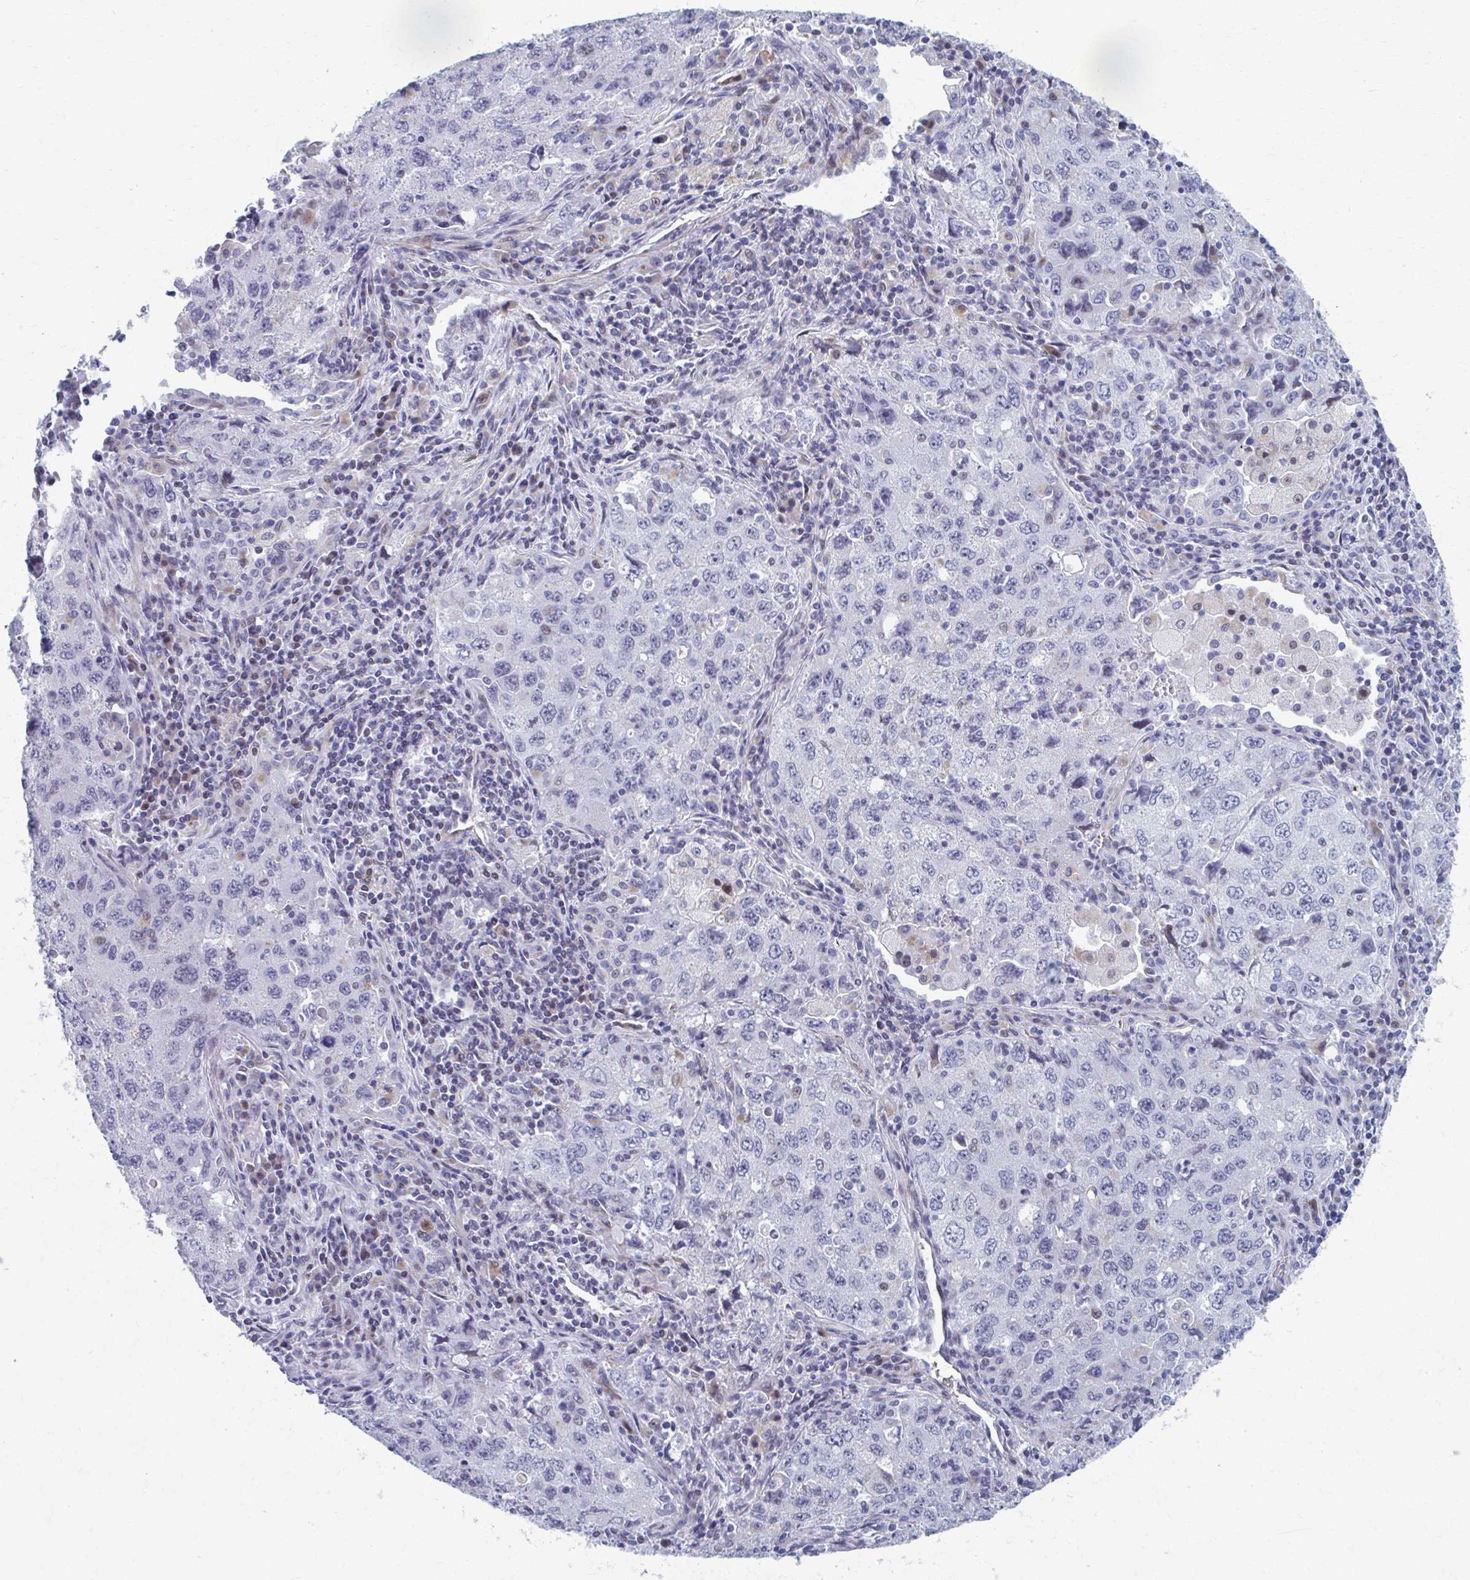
{"staining": {"intensity": "negative", "quantity": "none", "location": "none"}, "tissue": "lung cancer", "cell_type": "Tumor cells", "image_type": "cancer", "snomed": [{"axis": "morphology", "description": "Adenocarcinoma, NOS"}, {"axis": "topography", "description": "Lung"}], "caption": "Immunohistochemistry (IHC) of lung cancer (adenocarcinoma) demonstrates no expression in tumor cells.", "gene": "ABHD16B", "patient": {"sex": "female", "age": 57}}